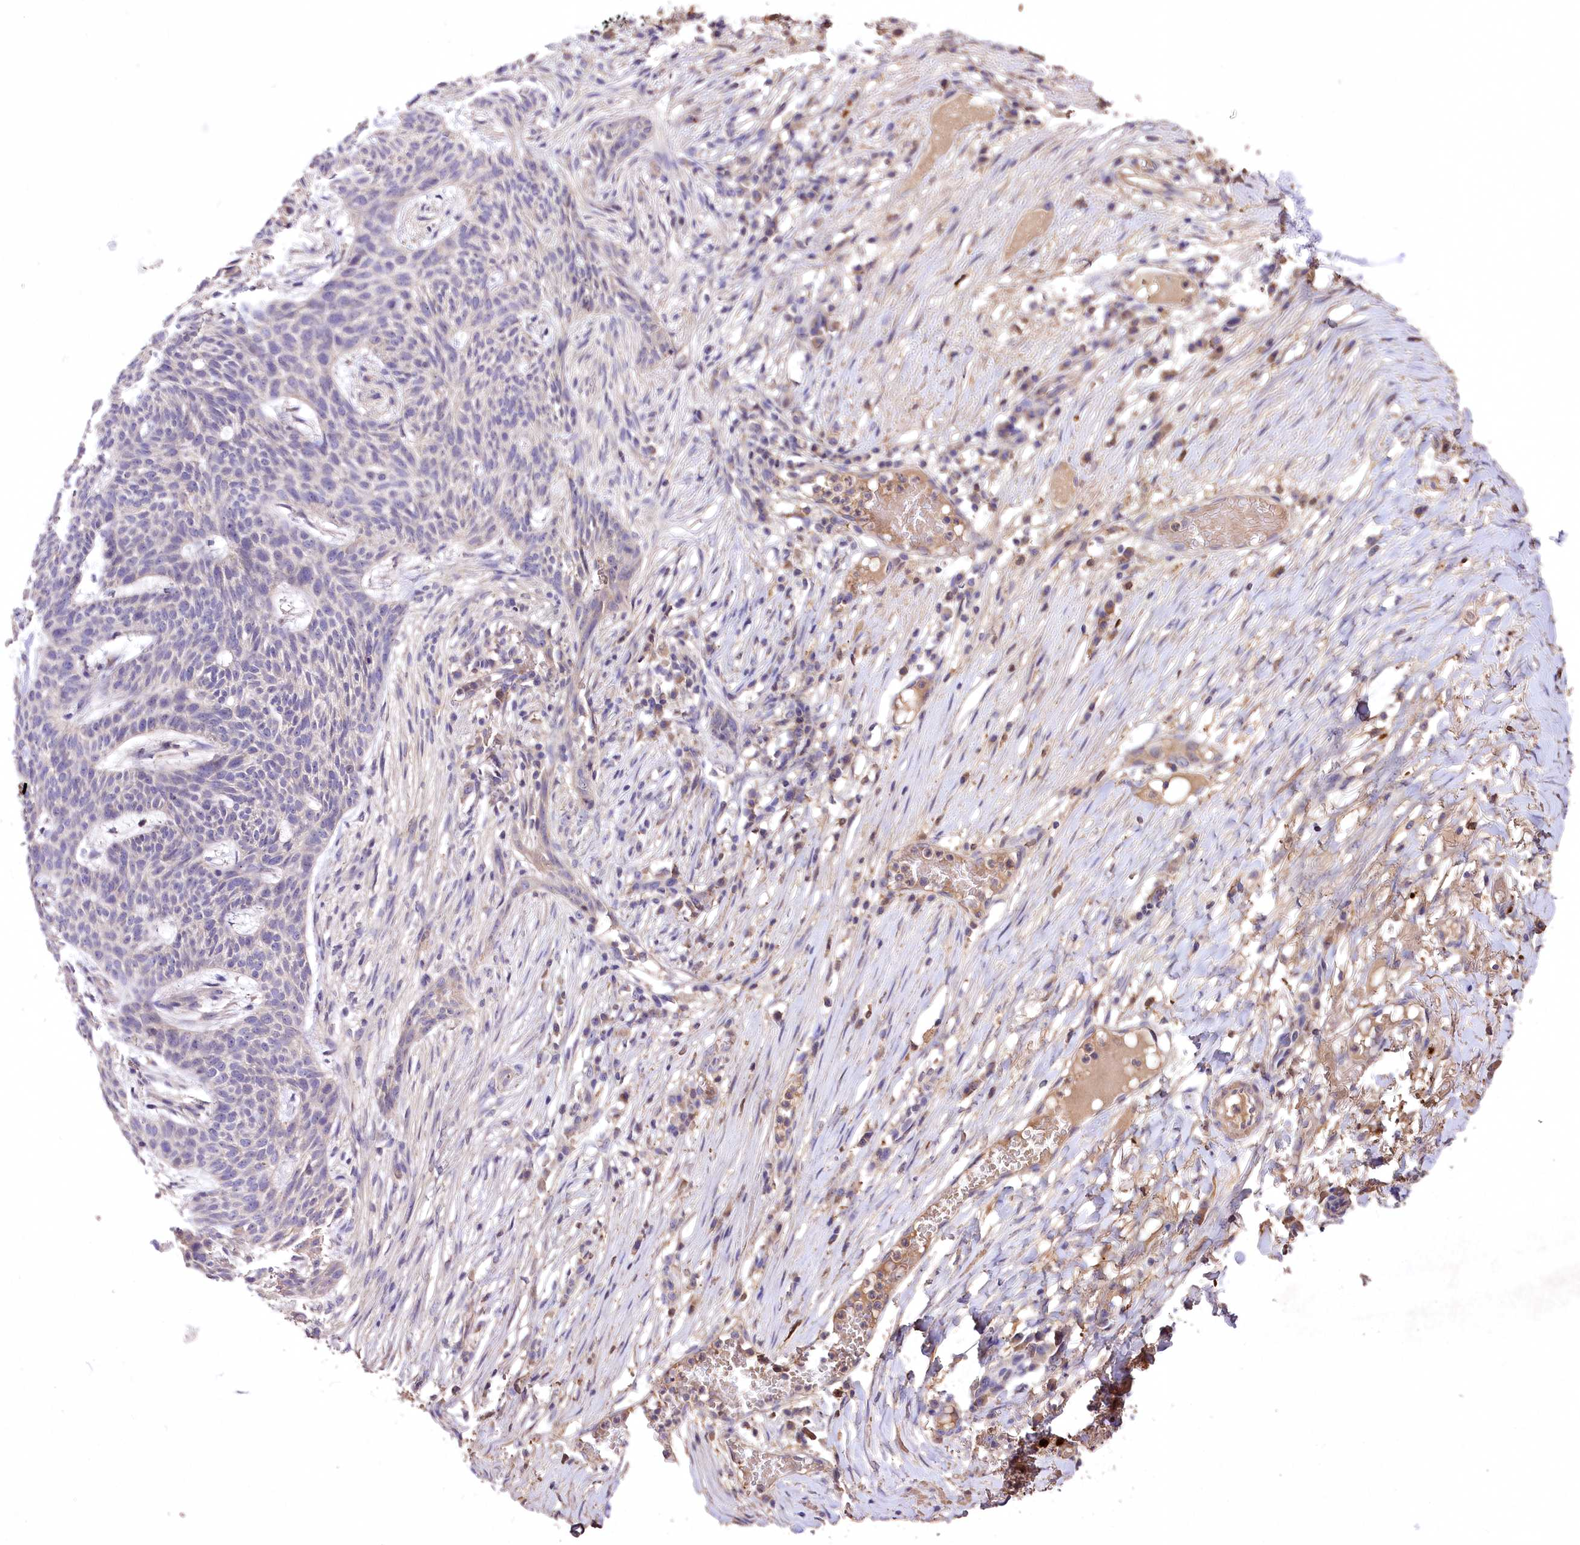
{"staining": {"intensity": "negative", "quantity": "none", "location": "none"}, "tissue": "skin cancer", "cell_type": "Tumor cells", "image_type": "cancer", "snomed": [{"axis": "morphology", "description": "Normal tissue, NOS"}, {"axis": "morphology", "description": "Basal cell carcinoma"}, {"axis": "topography", "description": "Skin"}], "caption": "Immunohistochemistry (IHC) photomicrograph of neoplastic tissue: basal cell carcinoma (skin) stained with DAB (3,3'-diaminobenzidine) displays no significant protein positivity in tumor cells.", "gene": "PCYOX1L", "patient": {"sex": "male", "age": 64}}